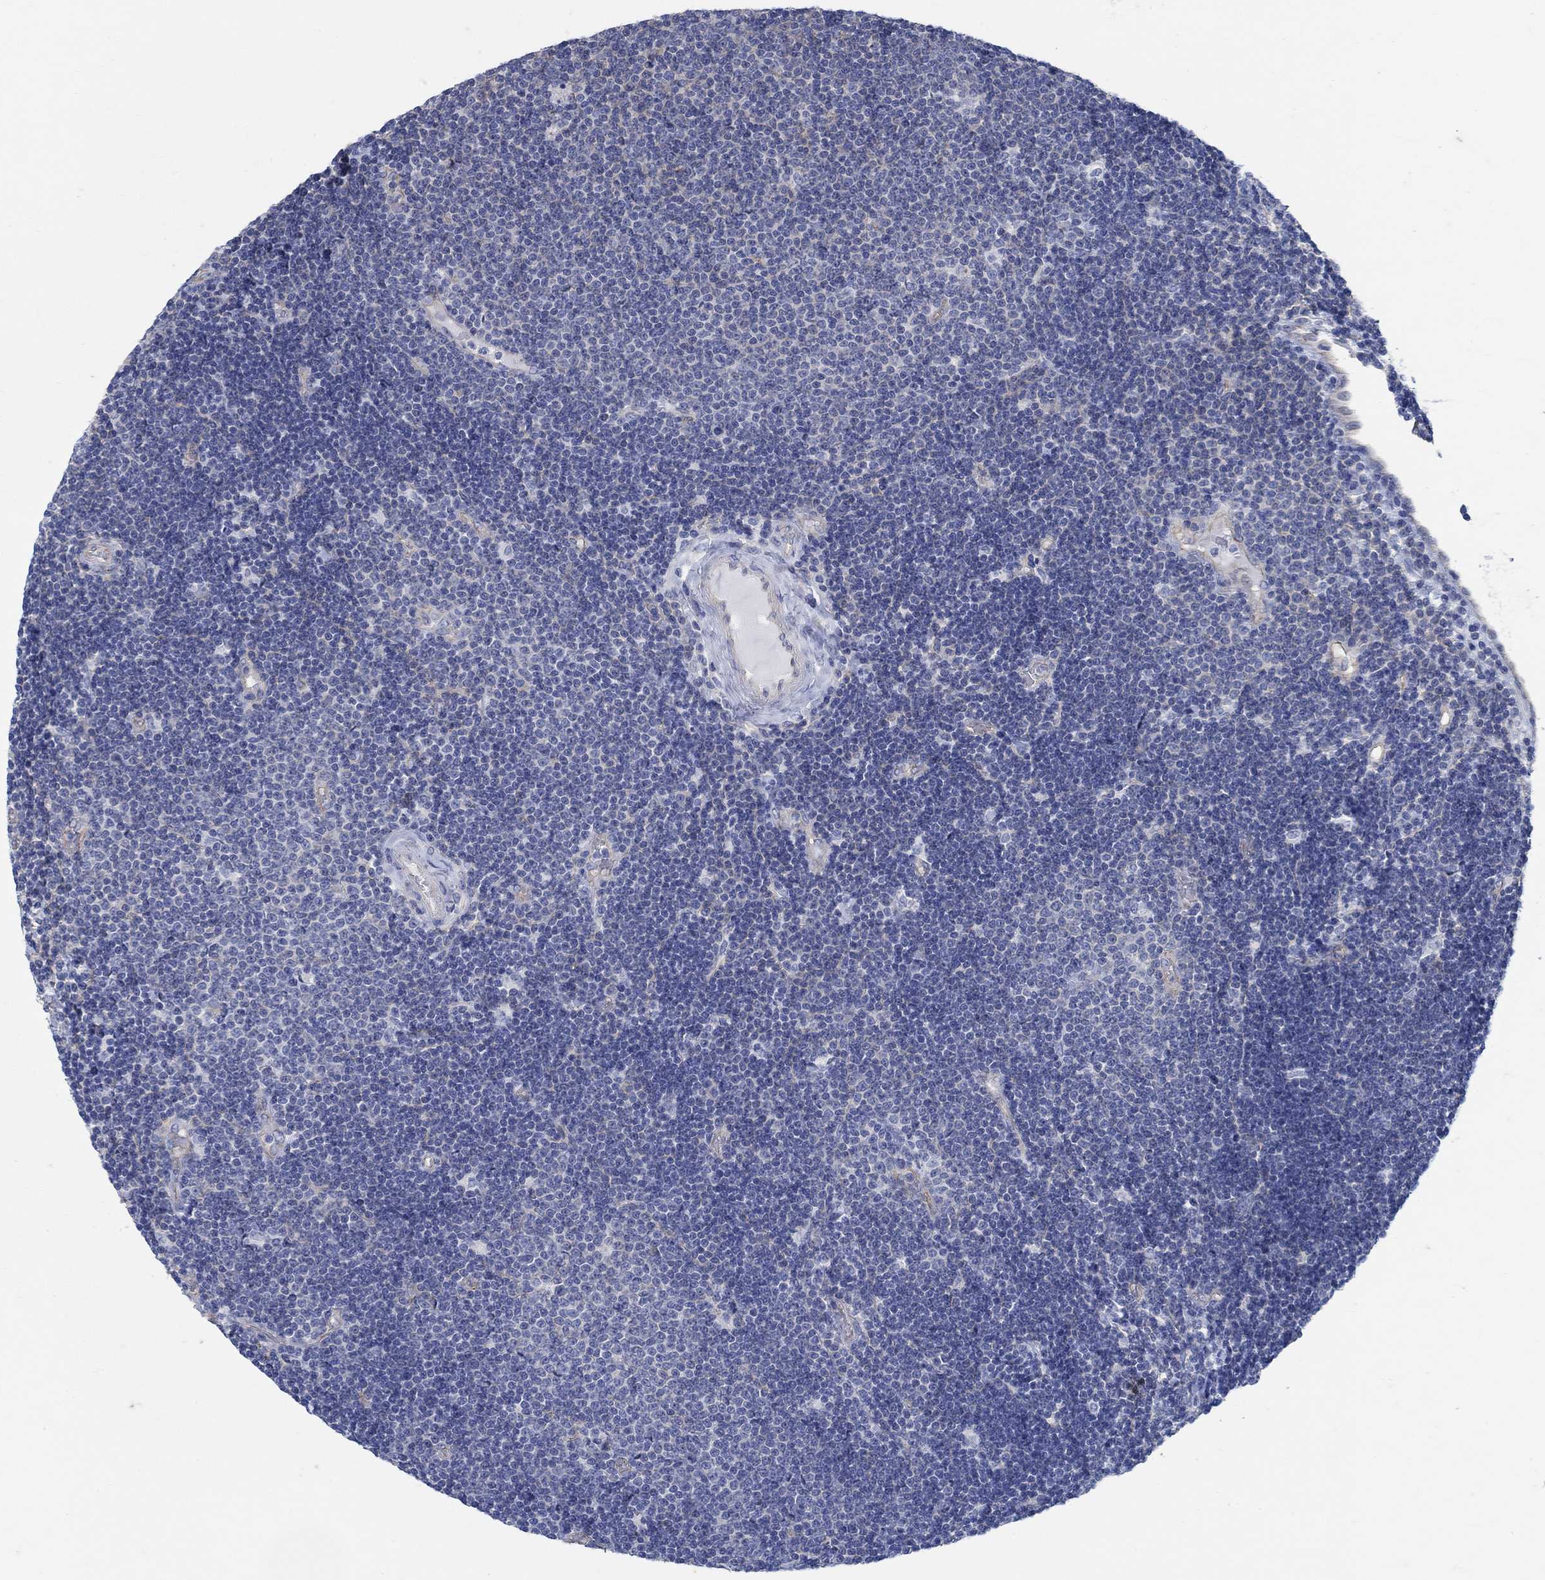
{"staining": {"intensity": "negative", "quantity": "none", "location": "none"}, "tissue": "lymphoma", "cell_type": "Tumor cells", "image_type": "cancer", "snomed": [{"axis": "morphology", "description": "Malignant lymphoma, non-Hodgkin's type, Low grade"}, {"axis": "topography", "description": "Brain"}], "caption": "This image is of low-grade malignant lymphoma, non-Hodgkin's type stained with immunohistochemistry to label a protein in brown with the nuclei are counter-stained blue. There is no positivity in tumor cells.", "gene": "TMEM198", "patient": {"sex": "female", "age": 66}}